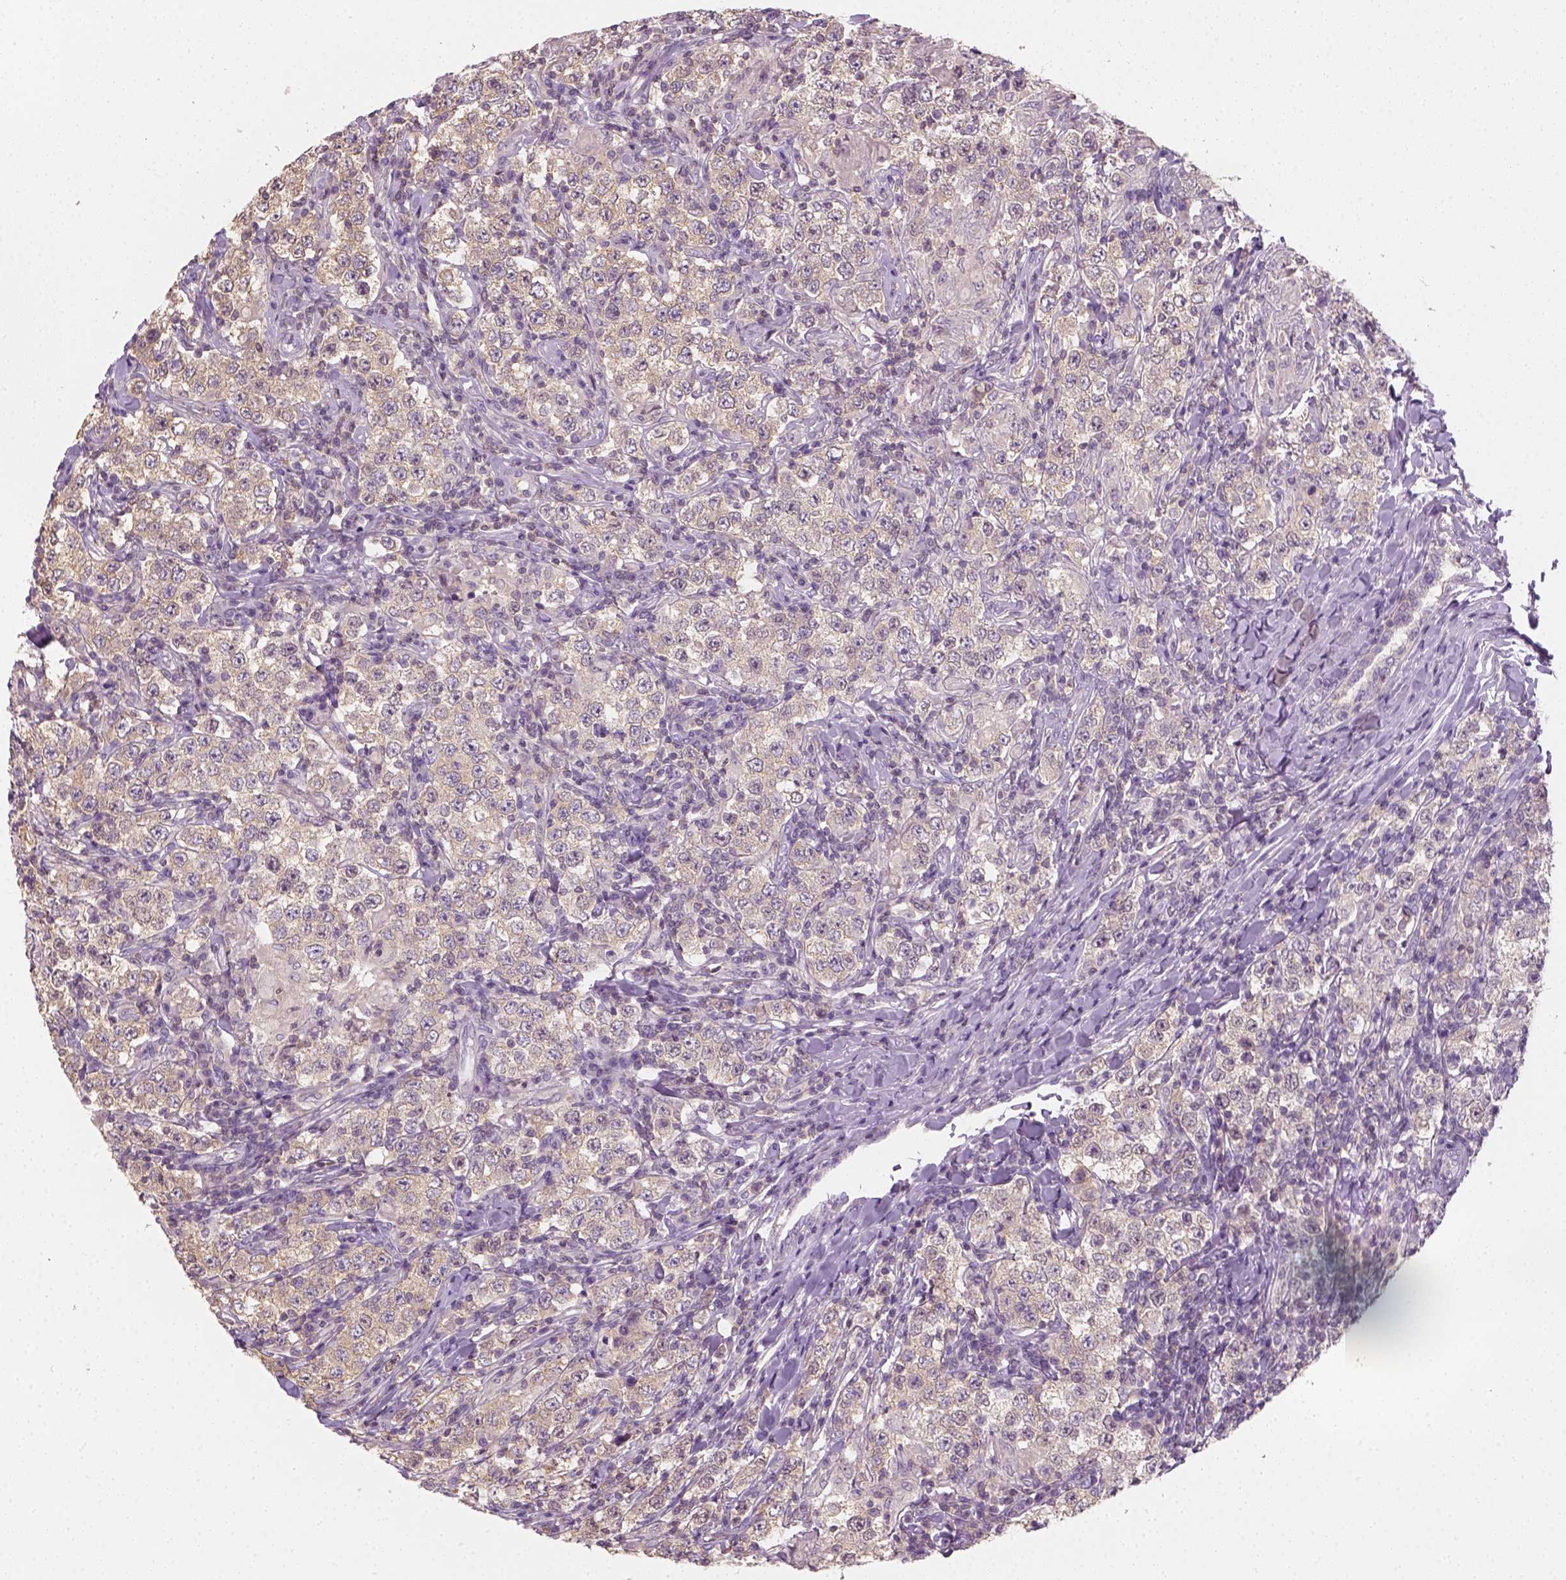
{"staining": {"intensity": "negative", "quantity": "none", "location": "none"}, "tissue": "testis cancer", "cell_type": "Tumor cells", "image_type": "cancer", "snomed": [{"axis": "morphology", "description": "Seminoma, NOS"}, {"axis": "morphology", "description": "Carcinoma, Embryonal, NOS"}, {"axis": "topography", "description": "Testis"}], "caption": "Immunohistochemical staining of human seminoma (testis) demonstrates no significant expression in tumor cells.", "gene": "EPHB1", "patient": {"sex": "male", "age": 41}}